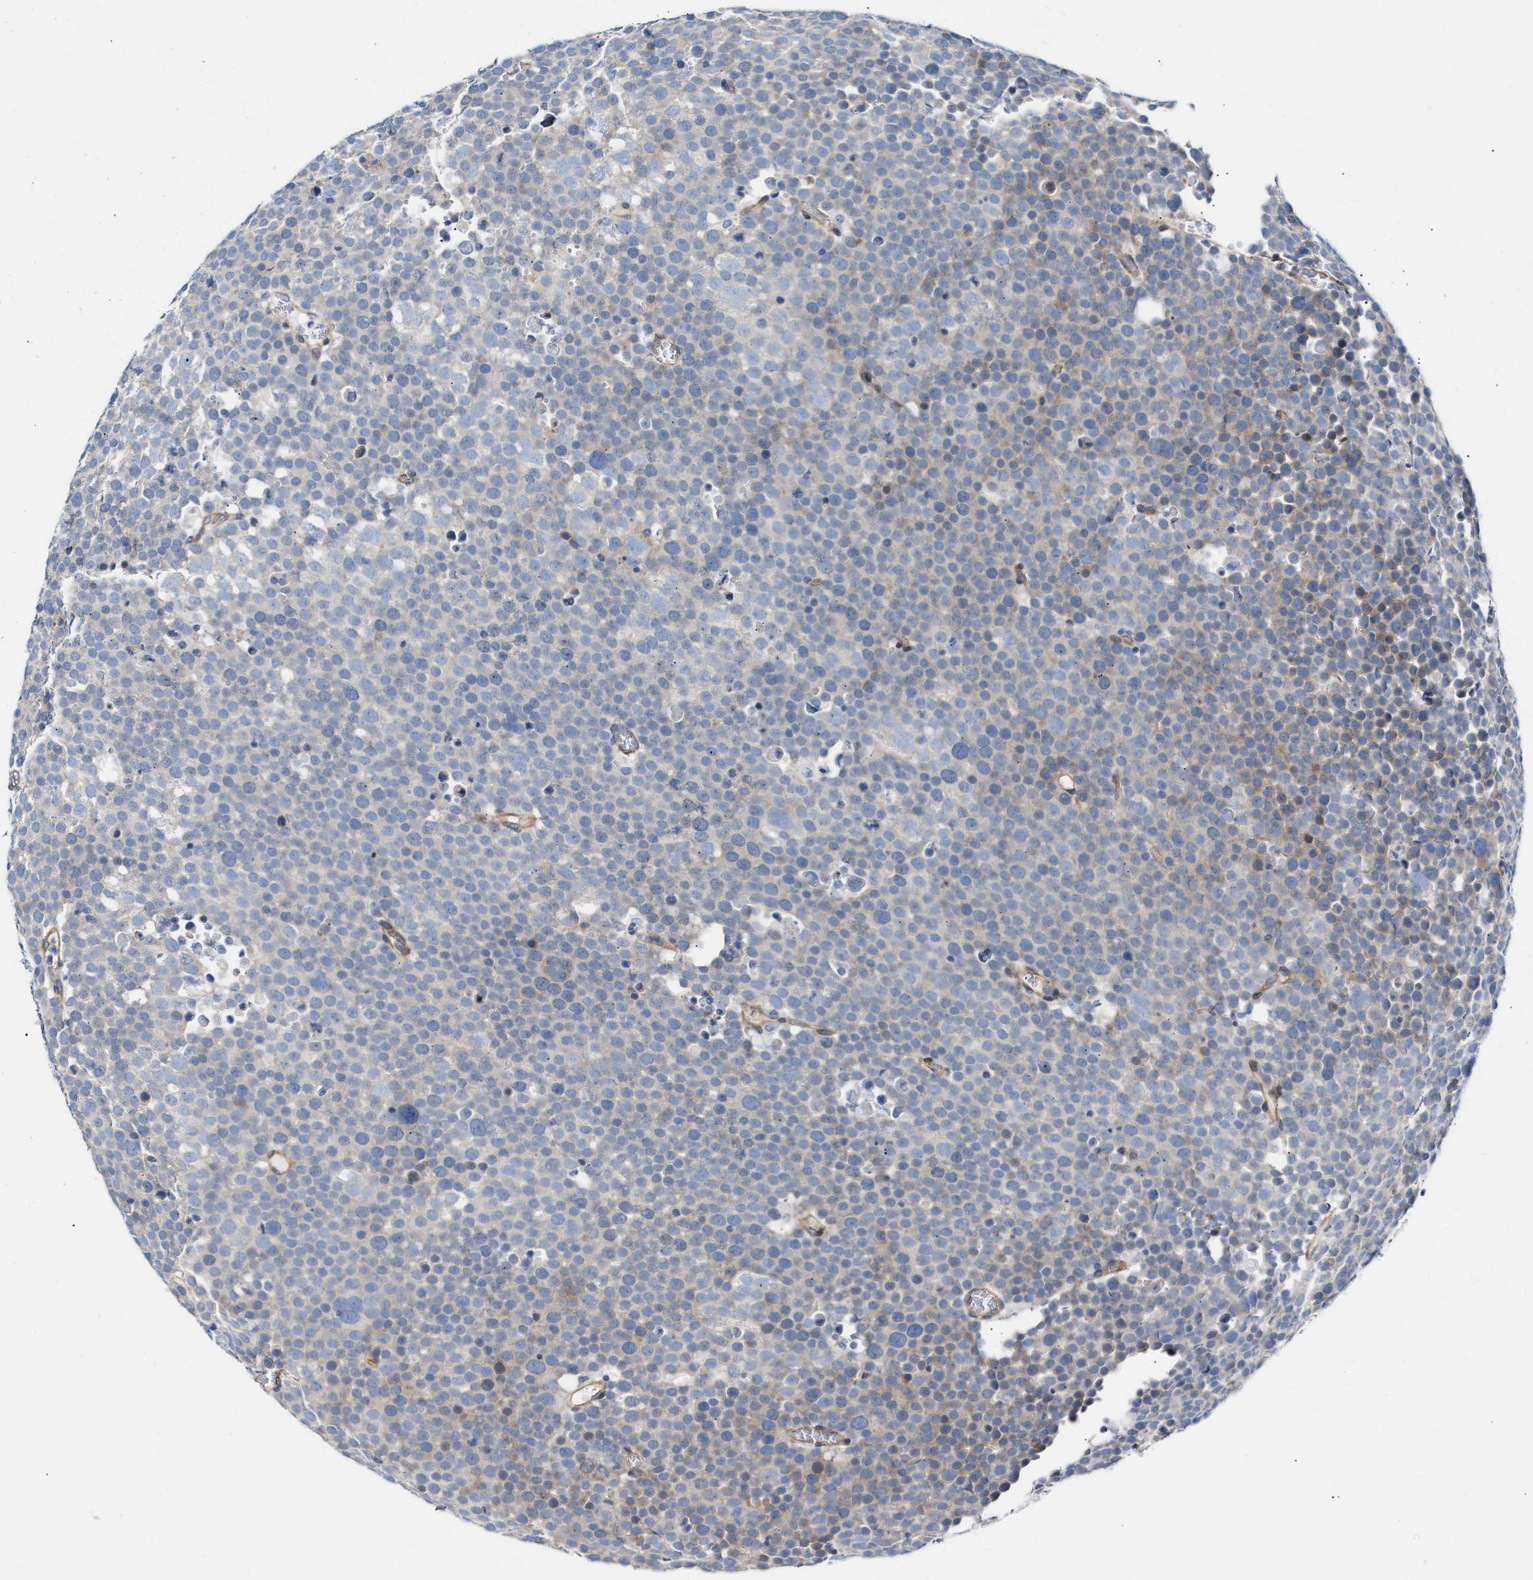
{"staining": {"intensity": "weak", "quantity": "<25%", "location": "cytoplasmic/membranous"}, "tissue": "testis cancer", "cell_type": "Tumor cells", "image_type": "cancer", "snomed": [{"axis": "morphology", "description": "Seminoma, NOS"}, {"axis": "topography", "description": "Testis"}], "caption": "Immunohistochemistry (IHC) of human seminoma (testis) exhibits no expression in tumor cells.", "gene": "FHL1", "patient": {"sex": "male", "age": 71}}